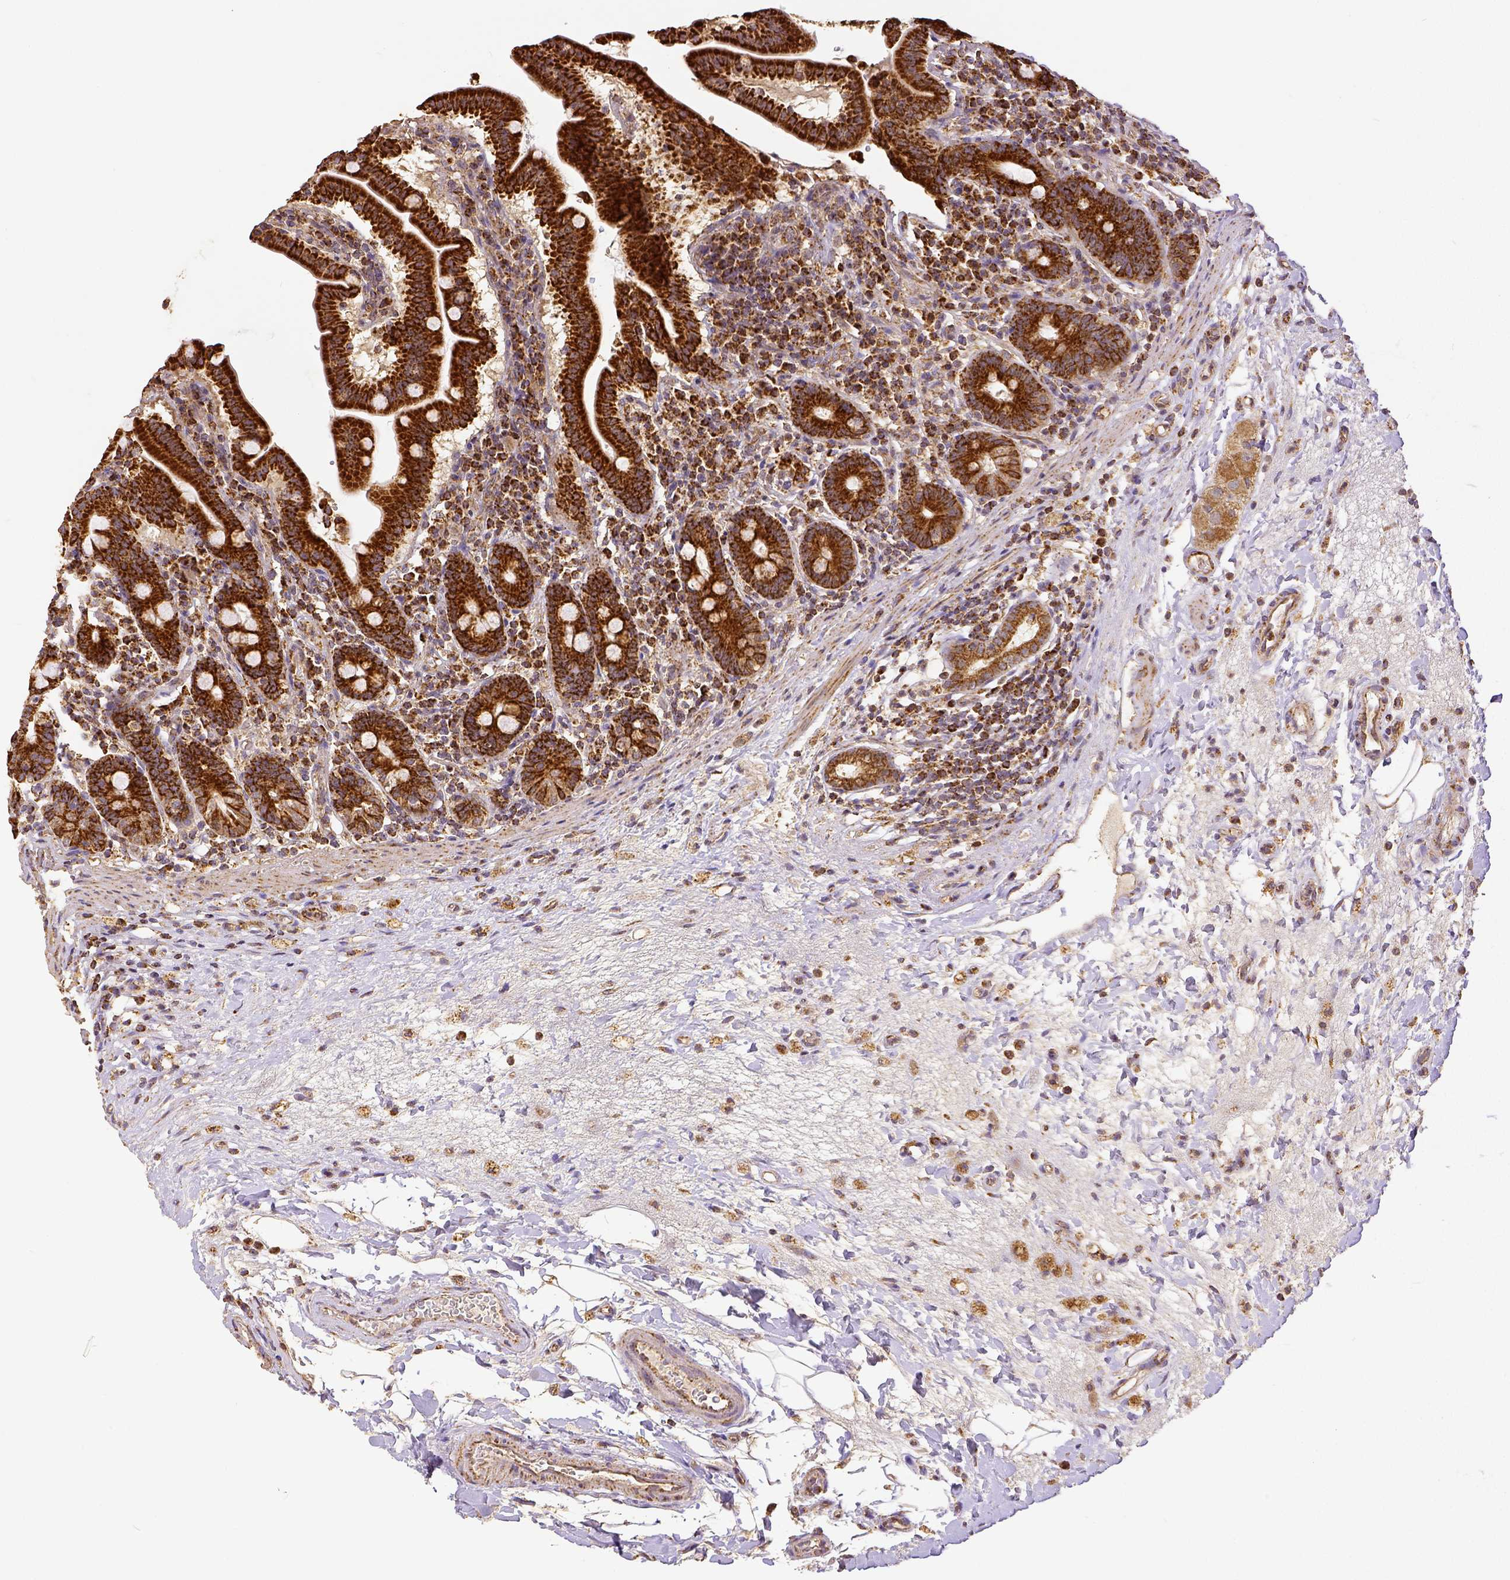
{"staining": {"intensity": "strong", "quantity": ">75%", "location": "cytoplasmic/membranous"}, "tissue": "small intestine", "cell_type": "Glandular cells", "image_type": "normal", "snomed": [{"axis": "morphology", "description": "Normal tissue, NOS"}, {"axis": "topography", "description": "Small intestine"}], "caption": "Immunohistochemical staining of normal small intestine reveals high levels of strong cytoplasmic/membranous positivity in about >75% of glandular cells.", "gene": "SDHB", "patient": {"sex": "male", "age": 26}}